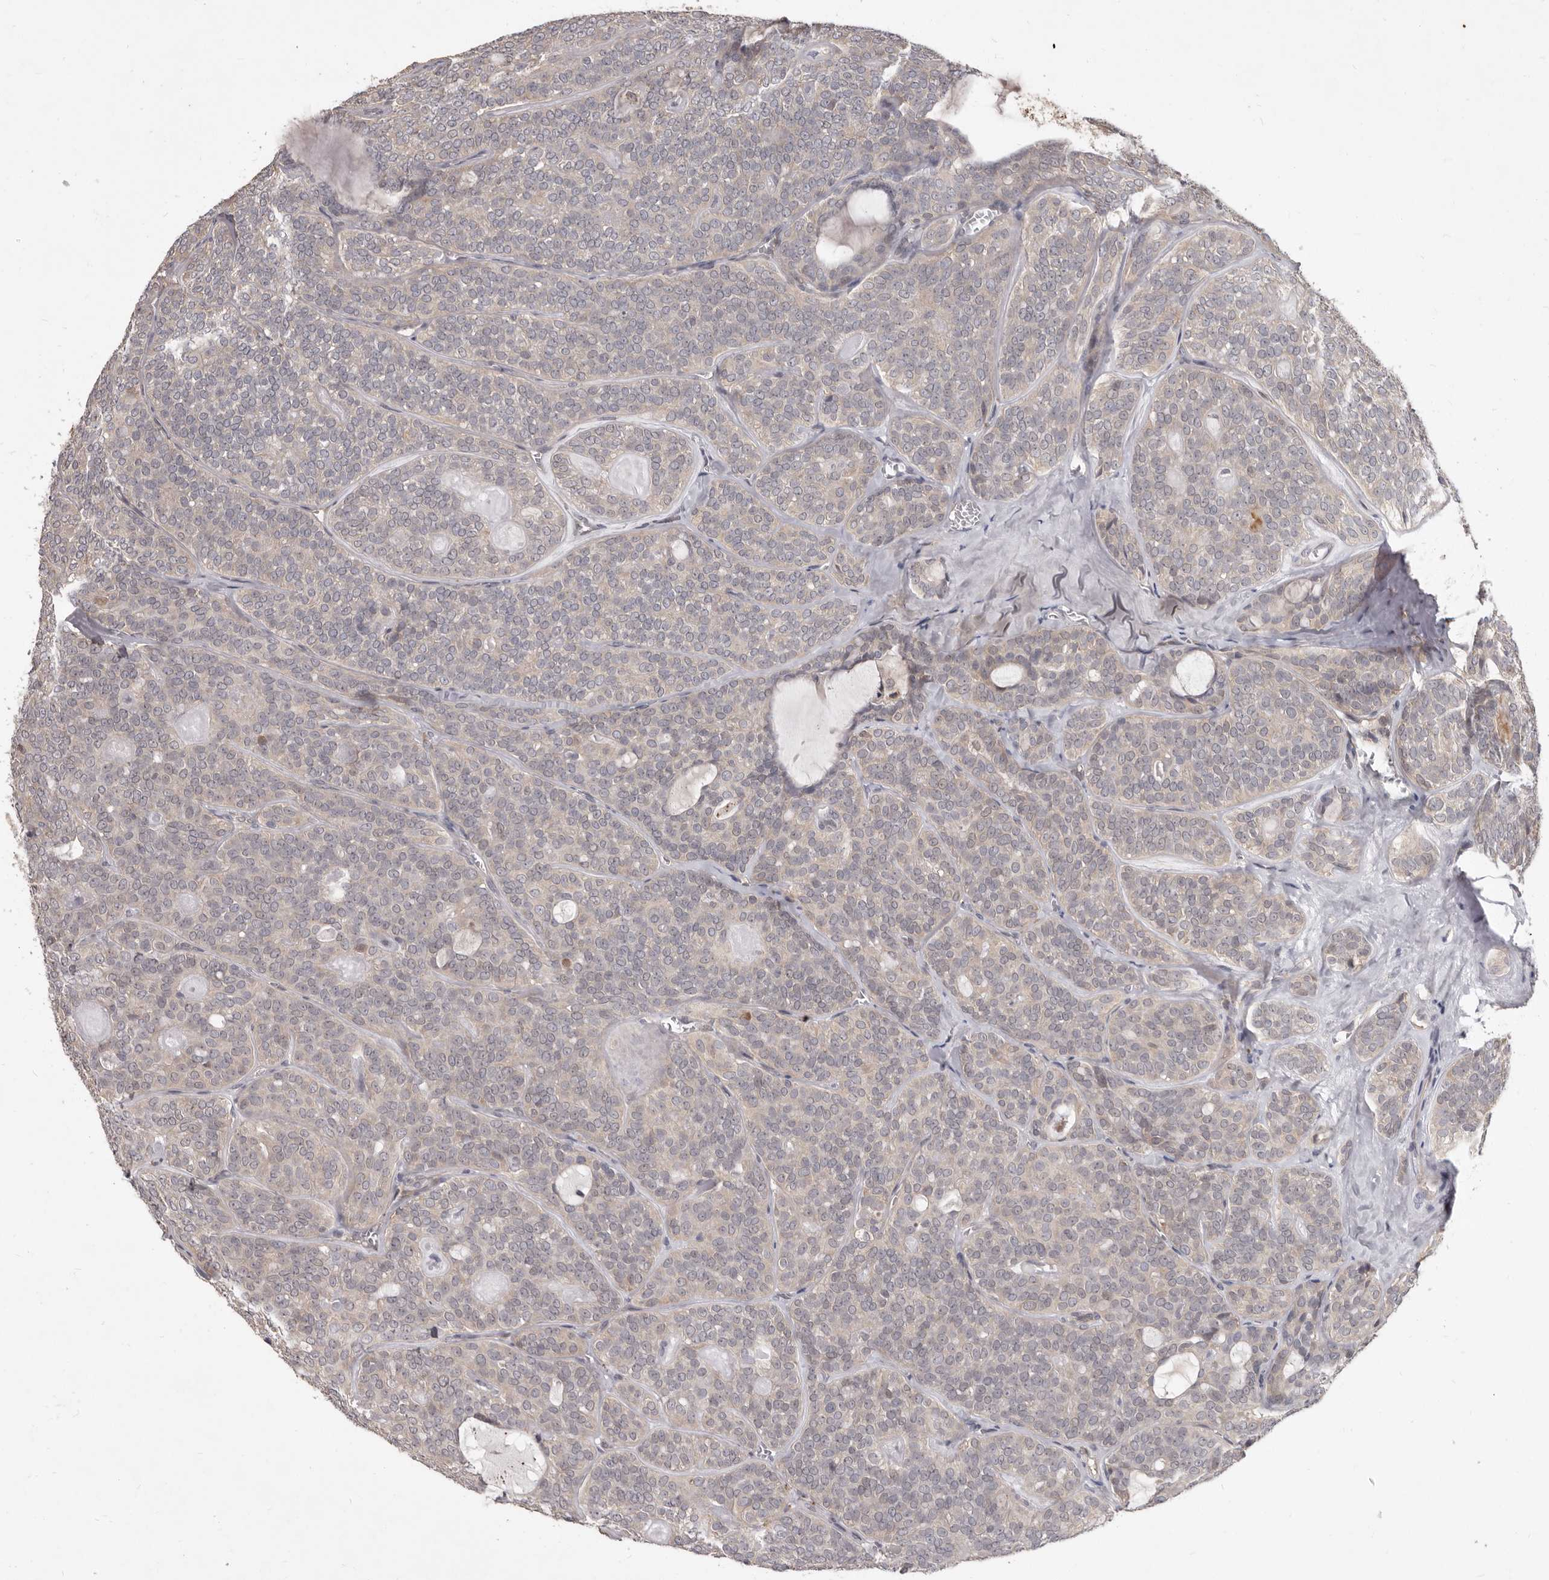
{"staining": {"intensity": "weak", "quantity": "<25%", "location": "cytoplasmic/membranous"}, "tissue": "head and neck cancer", "cell_type": "Tumor cells", "image_type": "cancer", "snomed": [{"axis": "morphology", "description": "Adenocarcinoma, NOS"}, {"axis": "topography", "description": "Head-Neck"}], "caption": "Immunohistochemistry of head and neck cancer demonstrates no expression in tumor cells. The staining is performed using DAB brown chromogen with nuclei counter-stained in using hematoxylin.", "gene": "ACLY", "patient": {"sex": "male", "age": 66}}